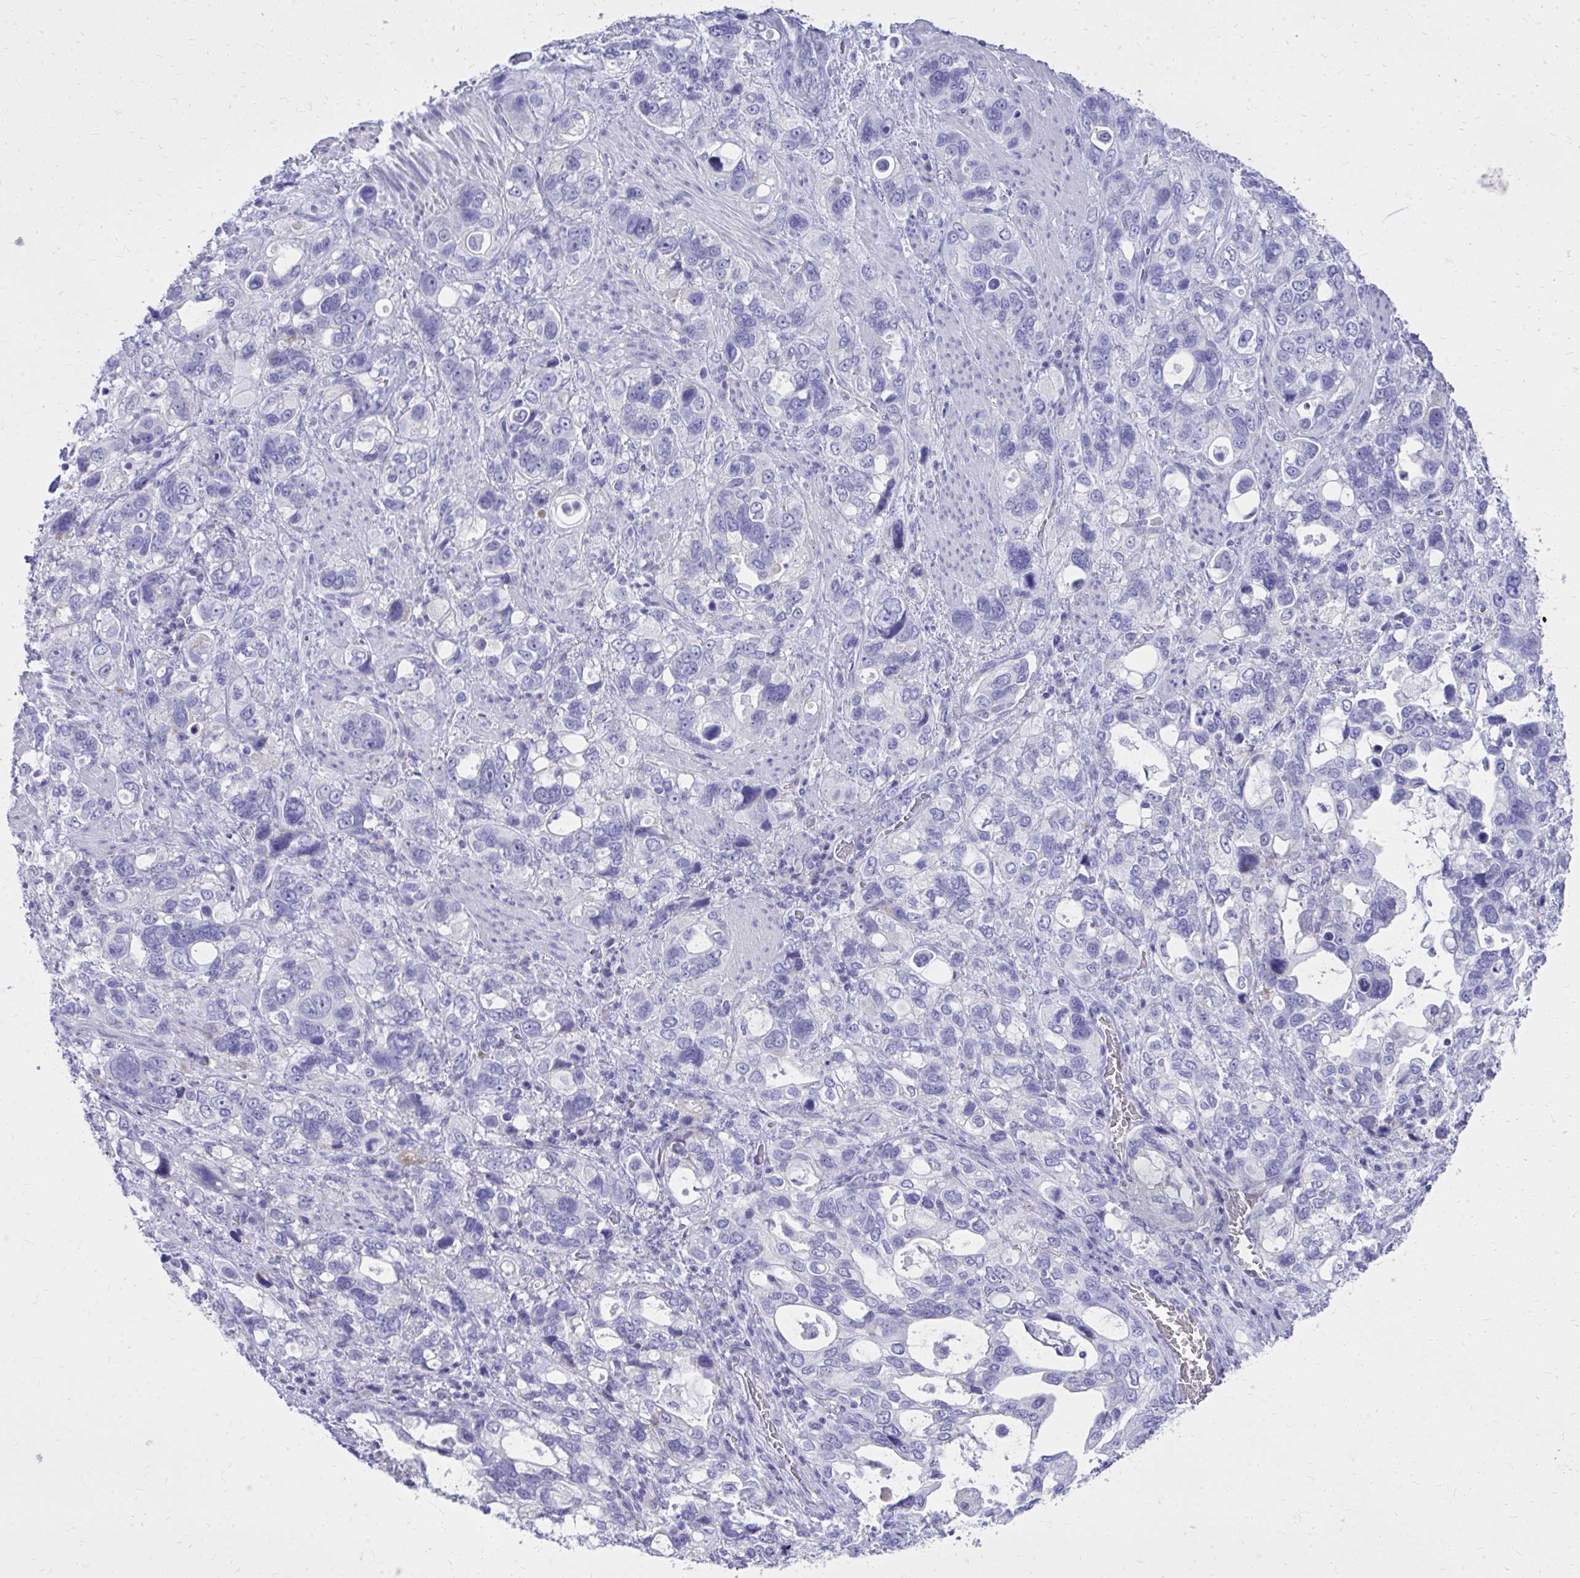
{"staining": {"intensity": "negative", "quantity": "none", "location": "none"}, "tissue": "stomach cancer", "cell_type": "Tumor cells", "image_type": "cancer", "snomed": [{"axis": "morphology", "description": "Adenocarcinoma, NOS"}, {"axis": "topography", "description": "Stomach, upper"}], "caption": "Adenocarcinoma (stomach) stained for a protein using immunohistochemistry (IHC) displays no positivity tumor cells.", "gene": "BCL6B", "patient": {"sex": "female", "age": 81}}